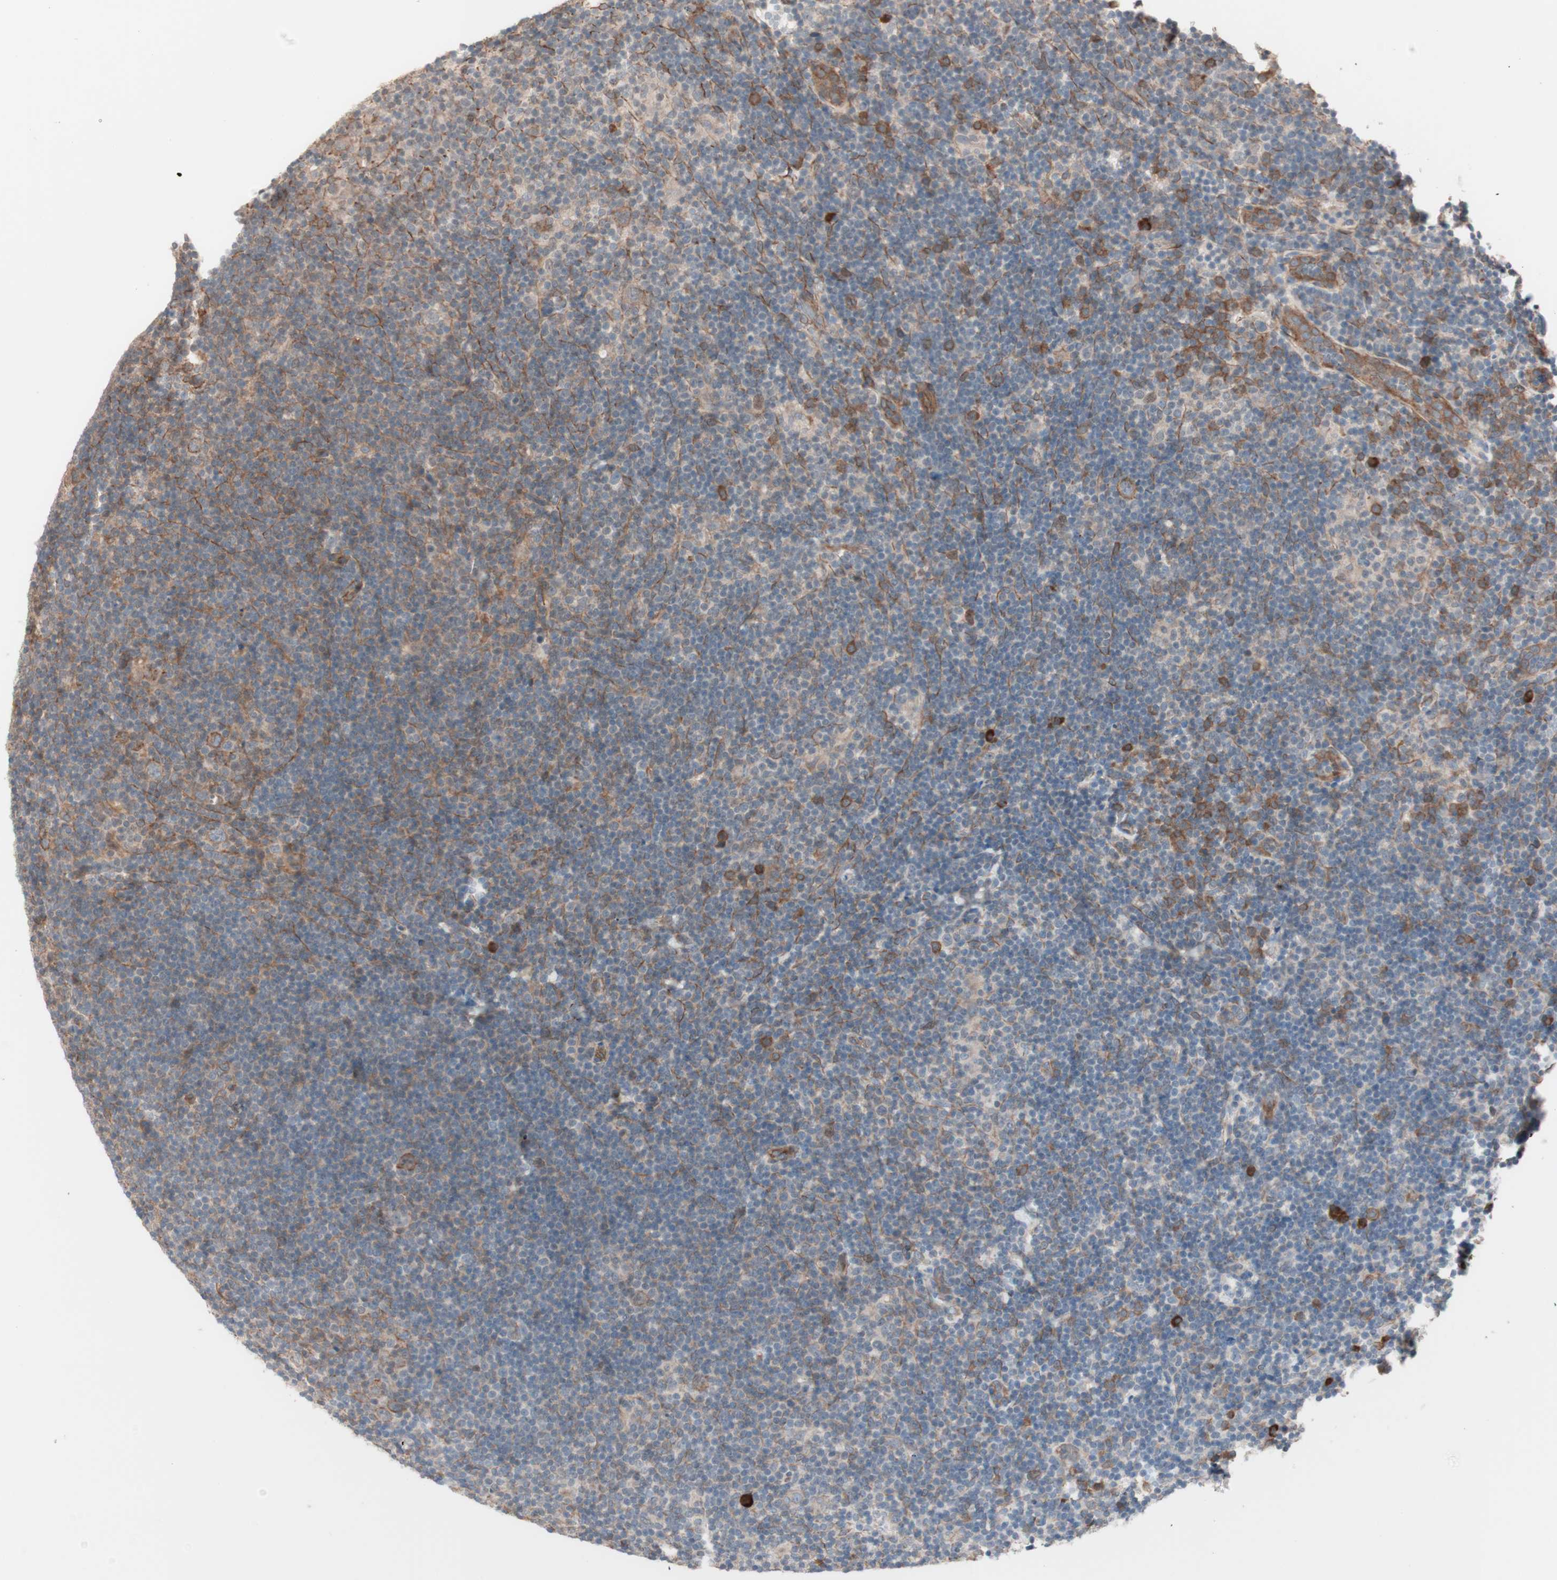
{"staining": {"intensity": "moderate", "quantity": ">75%", "location": "cytoplasmic/membranous"}, "tissue": "lymphoma", "cell_type": "Tumor cells", "image_type": "cancer", "snomed": [{"axis": "morphology", "description": "Hodgkin's disease, NOS"}, {"axis": "topography", "description": "Lymph node"}], "caption": "Hodgkin's disease stained with DAB immunohistochemistry reveals medium levels of moderate cytoplasmic/membranous staining in approximately >75% of tumor cells.", "gene": "ALG5", "patient": {"sex": "female", "age": 57}}